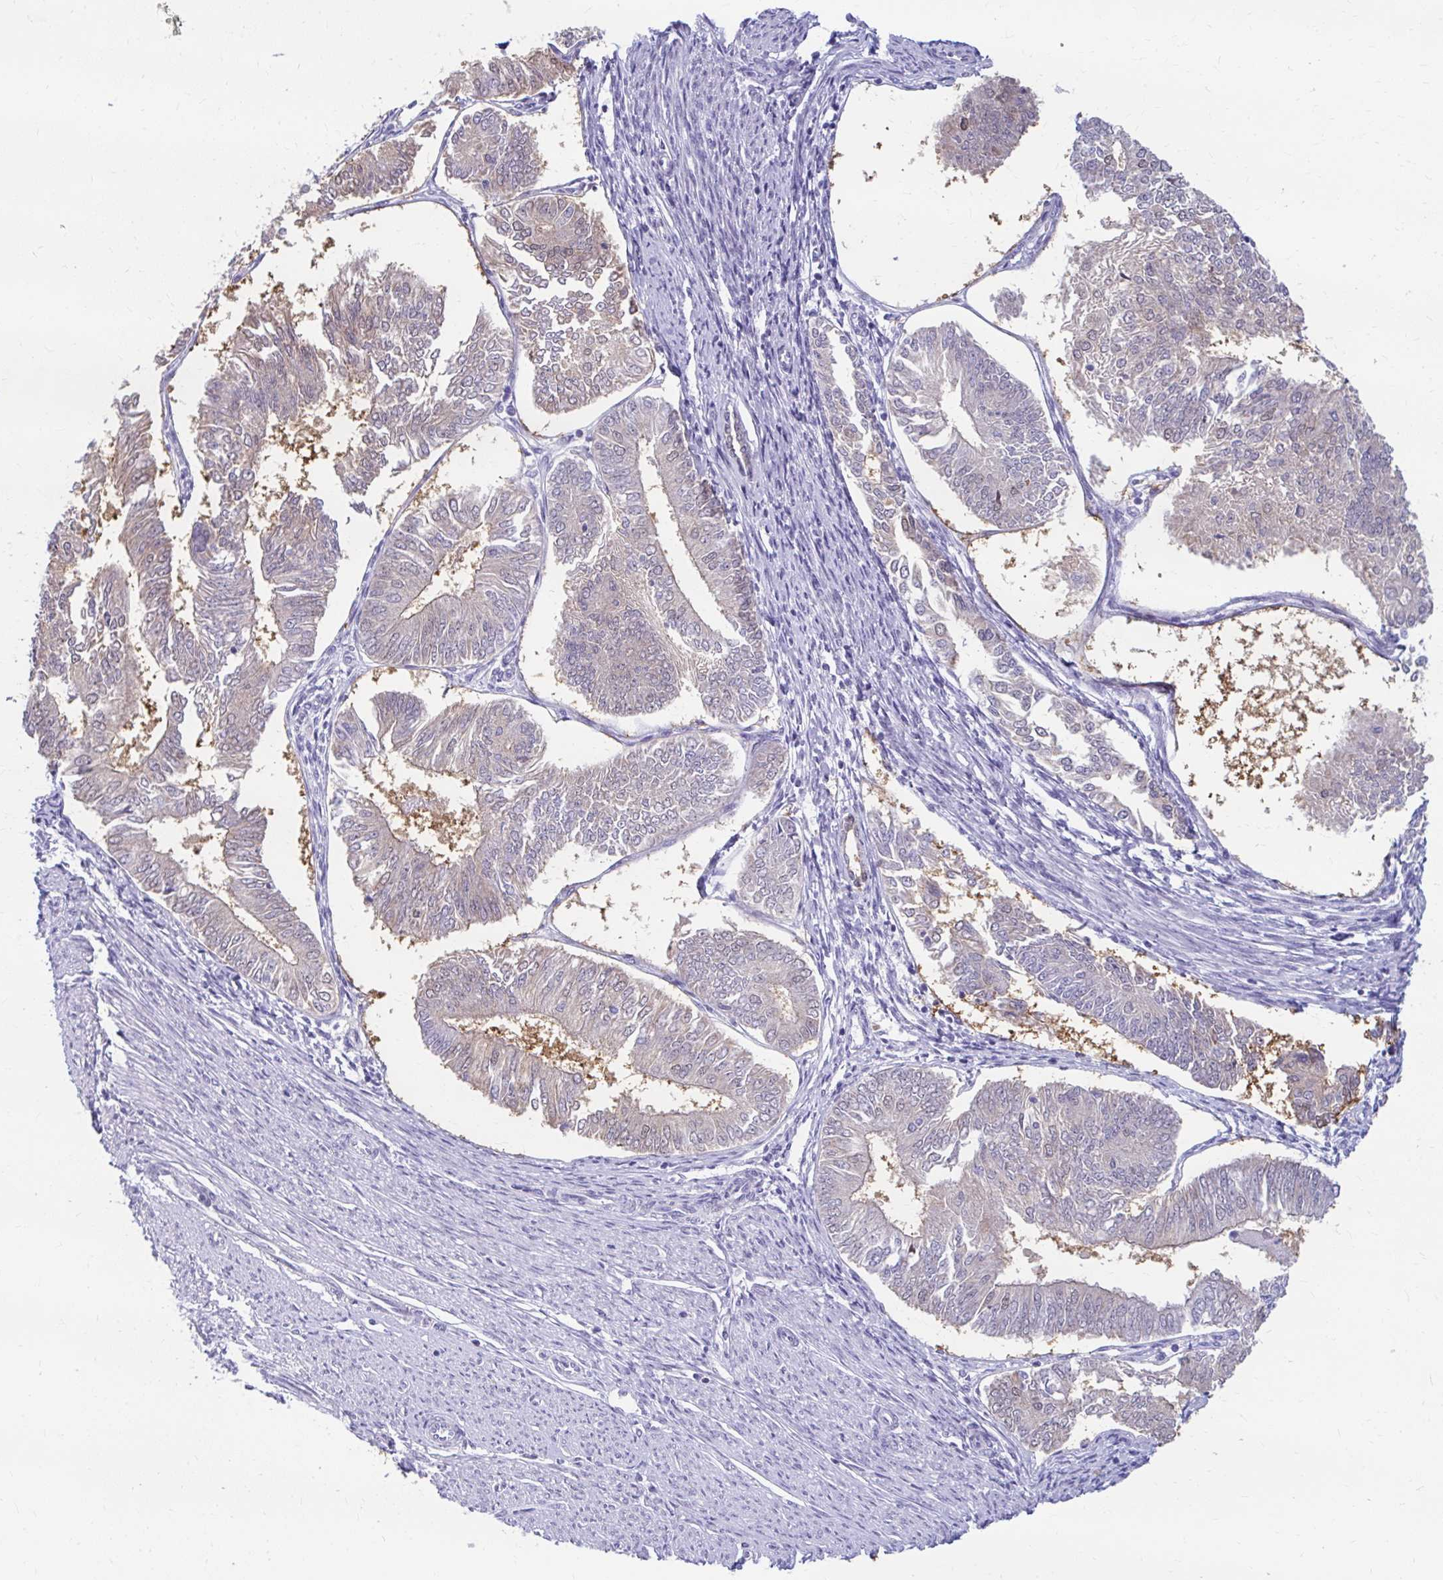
{"staining": {"intensity": "negative", "quantity": "none", "location": "none"}, "tissue": "endometrial cancer", "cell_type": "Tumor cells", "image_type": "cancer", "snomed": [{"axis": "morphology", "description": "Adenocarcinoma, NOS"}, {"axis": "topography", "description": "Endometrium"}], "caption": "Endometrial cancer stained for a protein using immunohistochemistry (IHC) displays no expression tumor cells.", "gene": "RGS16", "patient": {"sex": "female", "age": 58}}